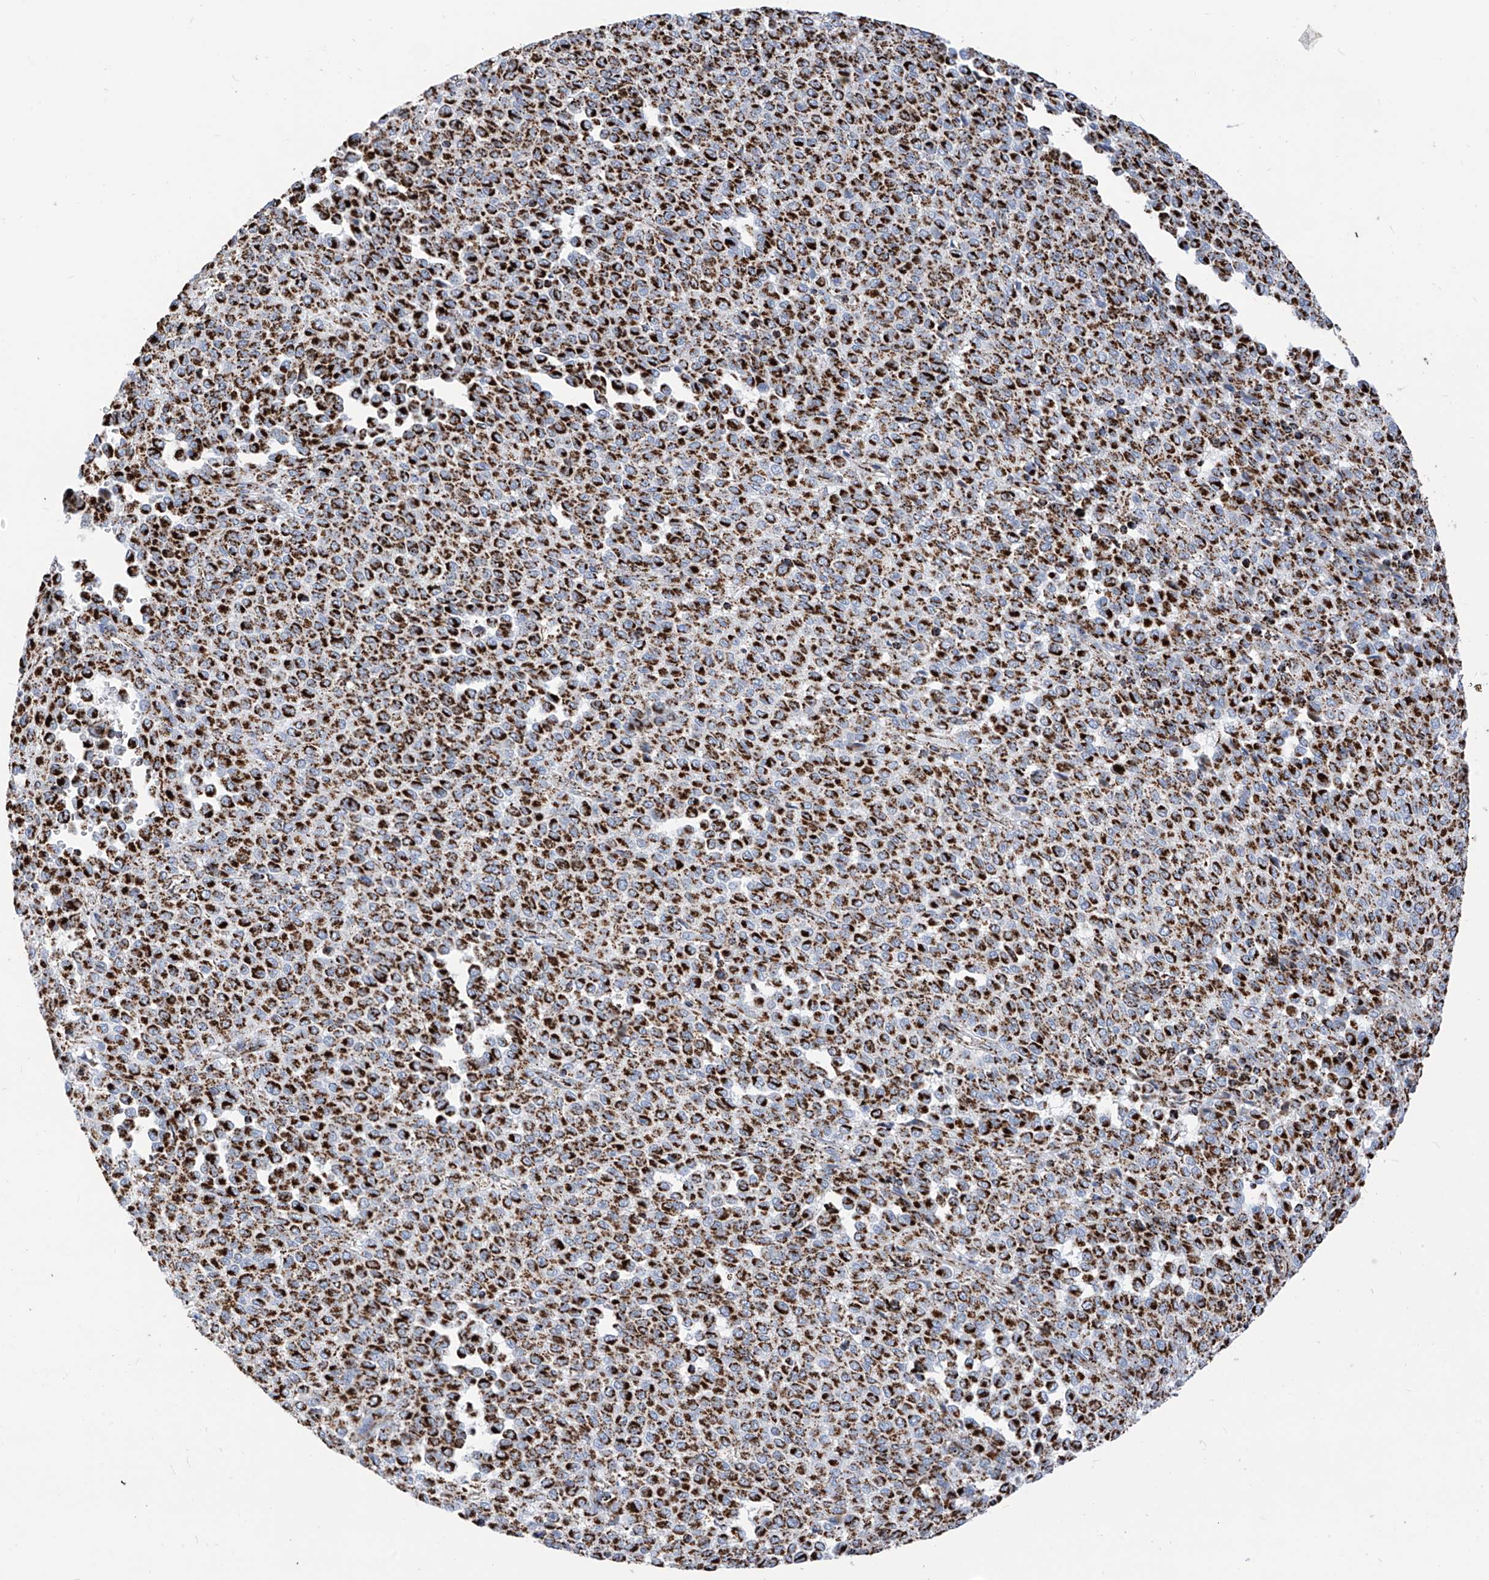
{"staining": {"intensity": "strong", "quantity": ">75%", "location": "cytoplasmic/membranous"}, "tissue": "melanoma", "cell_type": "Tumor cells", "image_type": "cancer", "snomed": [{"axis": "morphology", "description": "Malignant melanoma, Metastatic site"}, {"axis": "topography", "description": "Pancreas"}], "caption": "IHC (DAB (3,3'-diaminobenzidine)) staining of human melanoma exhibits strong cytoplasmic/membranous protein expression in about >75% of tumor cells. The protein of interest is stained brown, and the nuclei are stained in blue (DAB (3,3'-diaminobenzidine) IHC with brightfield microscopy, high magnification).", "gene": "COX5B", "patient": {"sex": "female", "age": 30}}